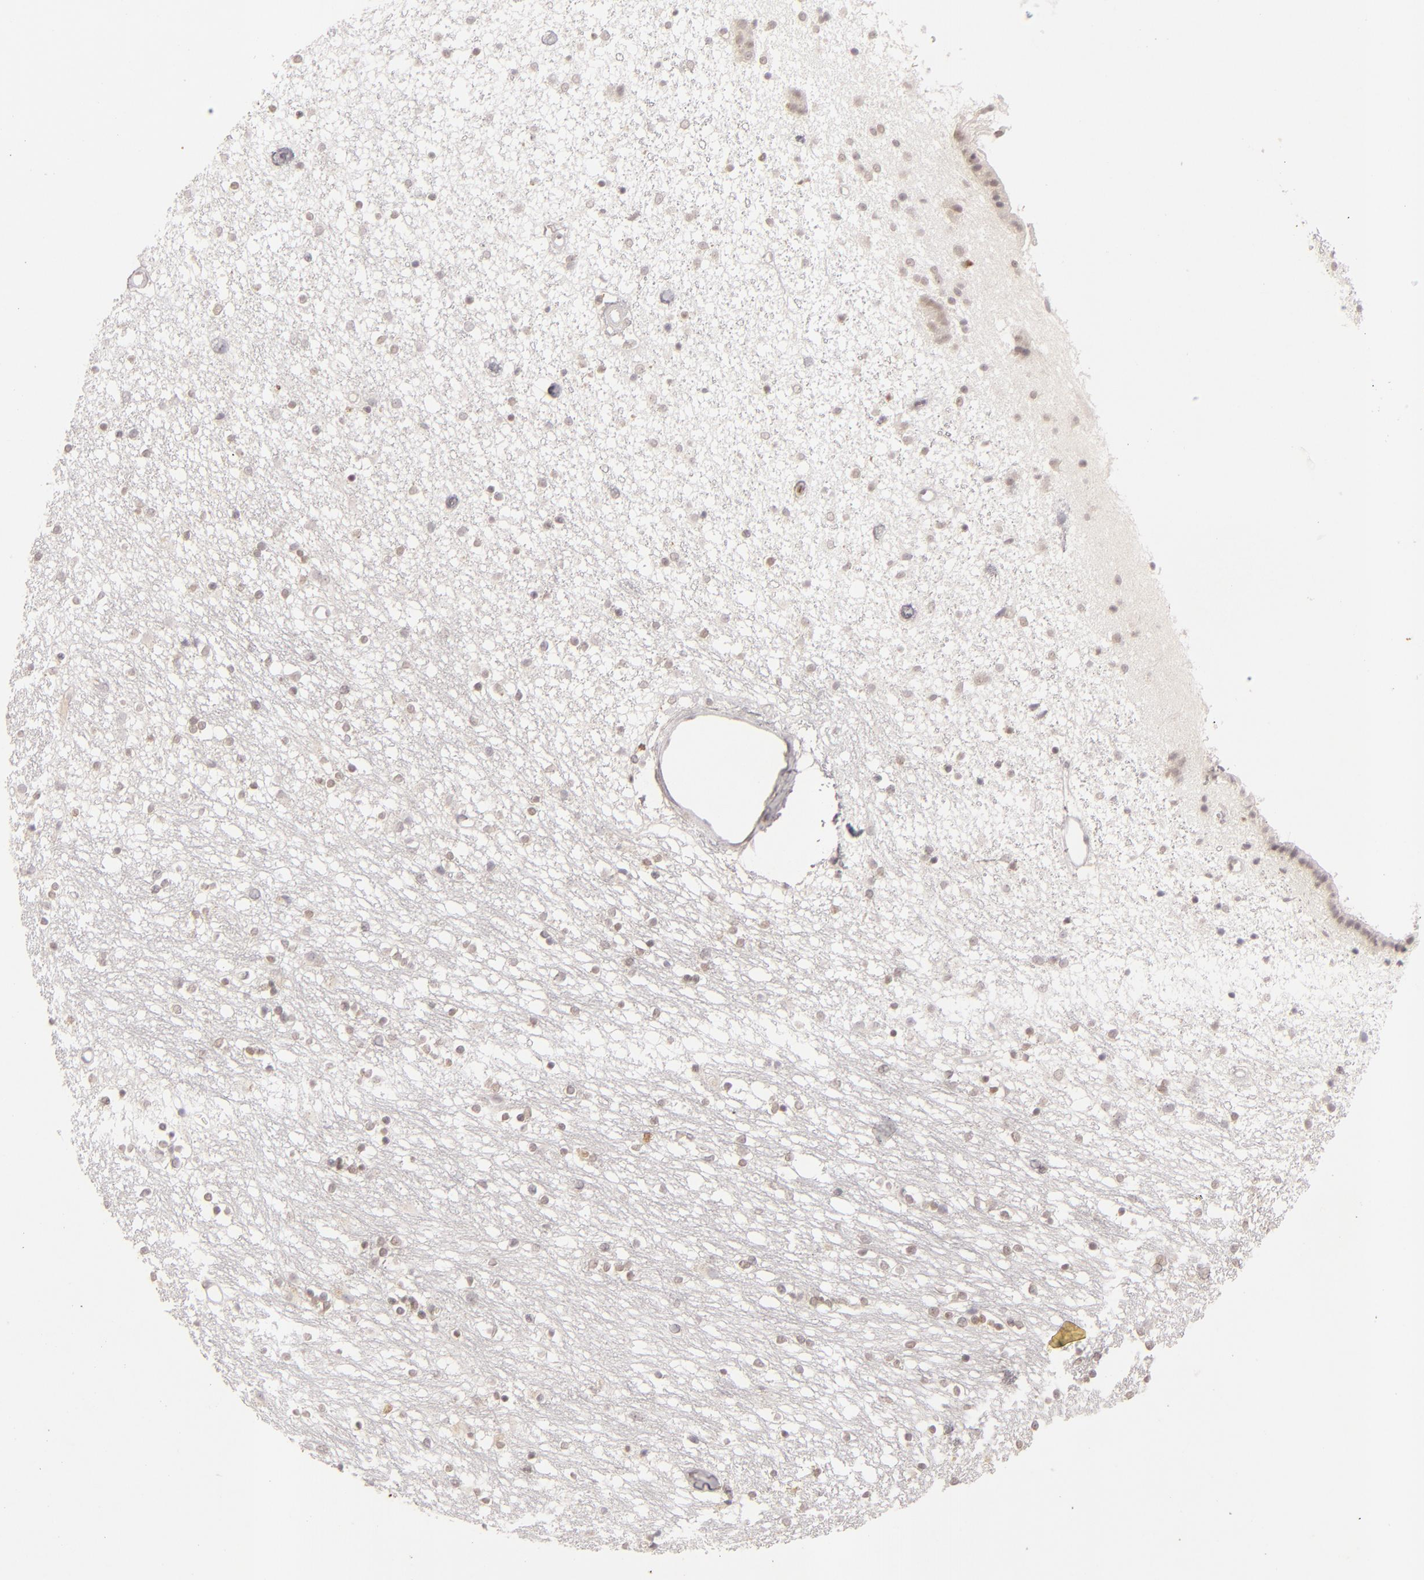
{"staining": {"intensity": "negative", "quantity": "none", "location": "none"}, "tissue": "caudate", "cell_type": "Glial cells", "image_type": "normal", "snomed": [{"axis": "morphology", "description": "Normal tissue, NOS"}, {"axis": "topography", "description": "Lateral ventricle wall"}], "caption": "The IHC micrograph has no significant staining in glial cells of caudate. (IHC, brightfield microscopy, high magnification).", "gene": "FEN1", "patient": {"sex": "female", "age": 54}}